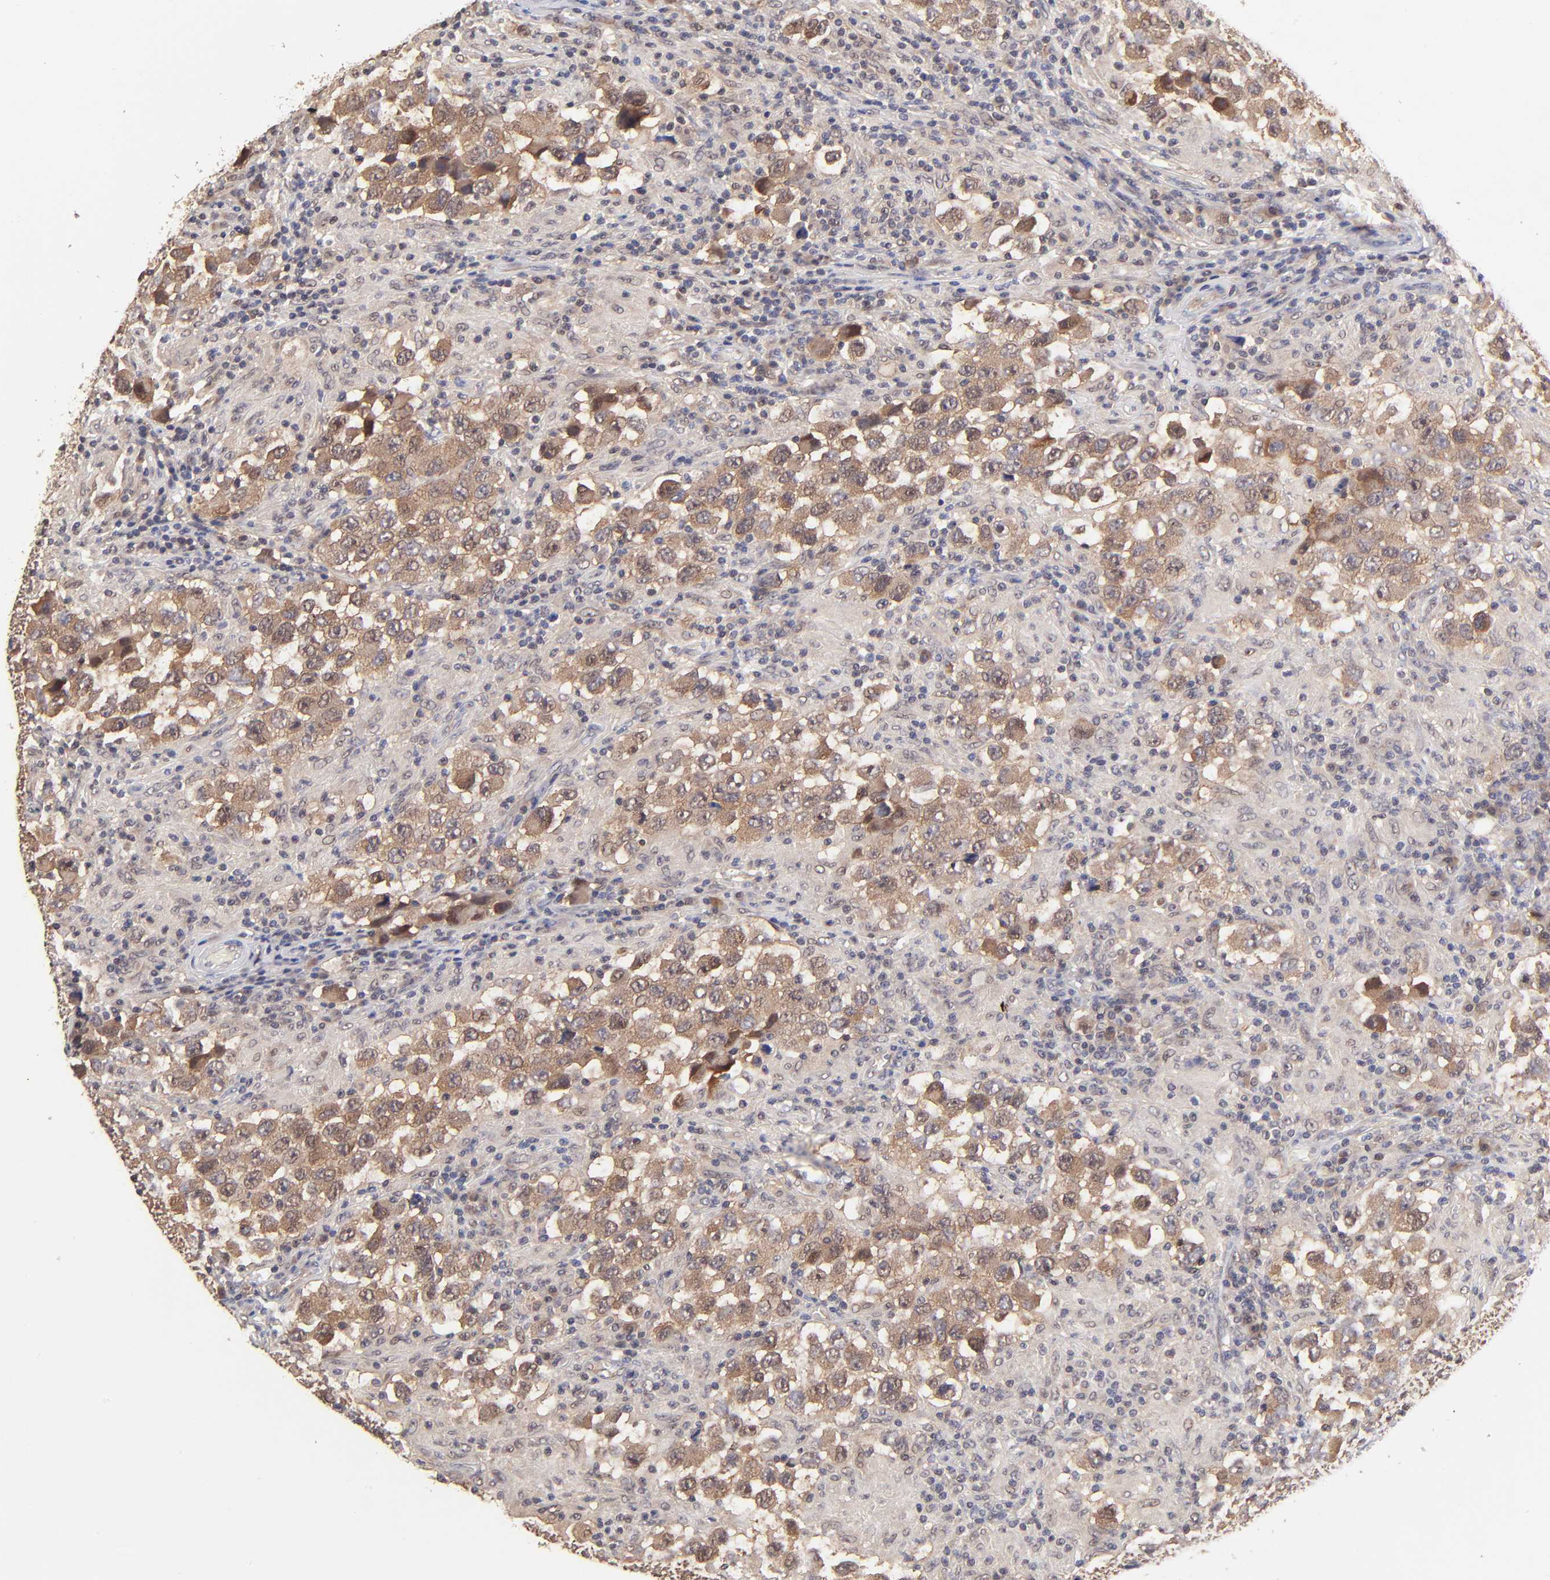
{"staining": {"intensity": "weak", "quantity": ">75%", "location": "cytoplasmic/membranous"}, "tissue": "testis cancer", "cell_type": "Tumor cells", "image_type": "cancer", "snomed": [{"axis": "morphology", "description": "Carcinoma, Embryonal, NOS"}, {"axis": "topography", "description": "Testis"}], "caption": "Approximately >75% of tumor cells in testis embryonal carcinoma demonstrate weak cytoplasmic/membranous protein expression as visualized by brown immunohistochemical staining.", "gene": "PSMC4", "patient": {"sex": "male", "age": 21}}